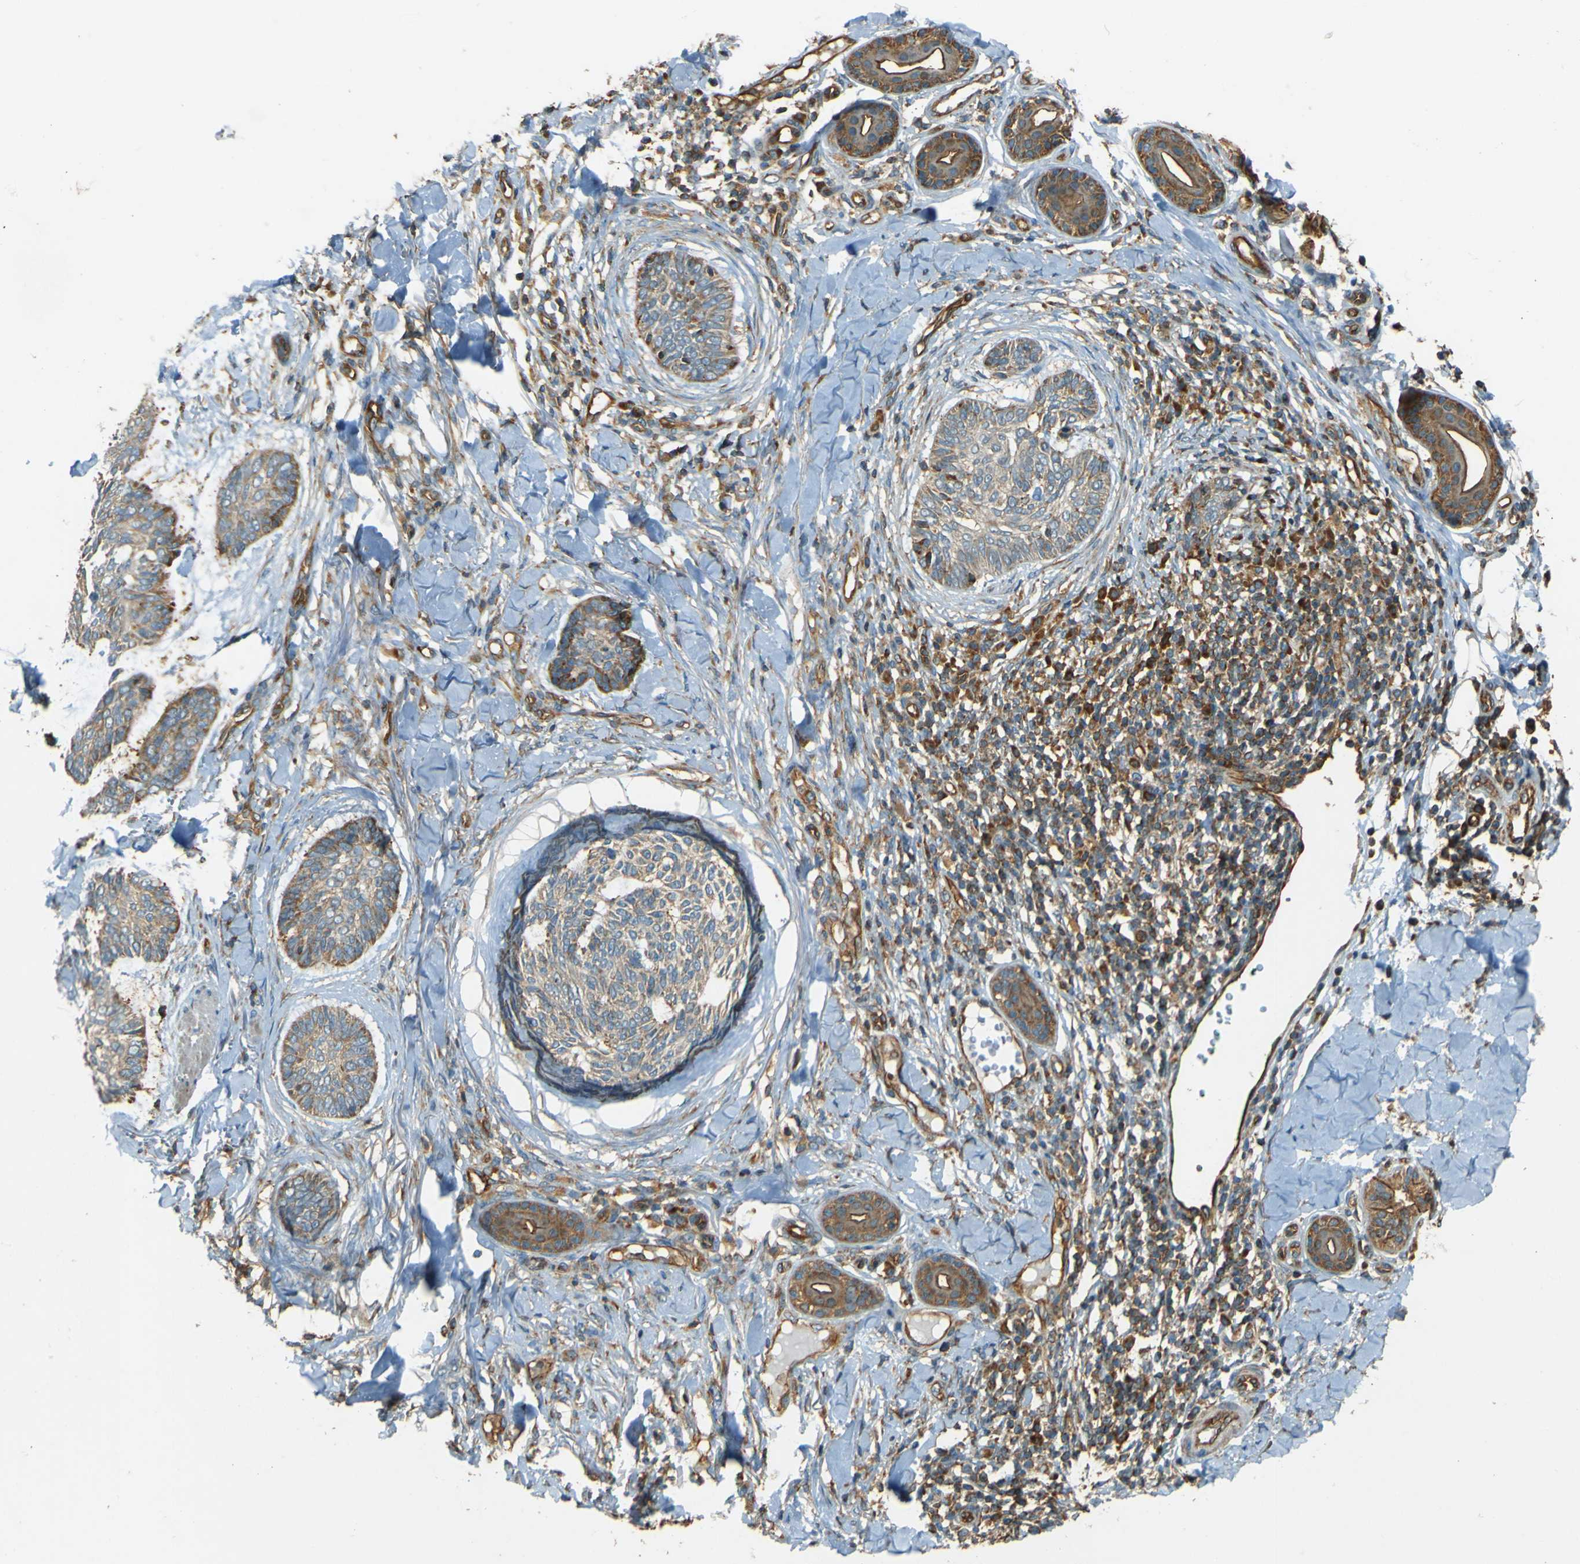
{"staining": {"intensity": "moderate", "quantity": ">75%", "location": "cytoplasmic/membranous"}, "tissue": "skin cancer", "cell_type": "Tumor cells", "image_type": "cancer", "snomed": [{"axis": "morphology", "description": "Basal cell carcinoma"}, {"axis": "topography", "description": "Skin"}], "caption": "Protein staining reveals moderate cytoplasmic/membranous expression in approximately >75% of tumor cells in skin cancer.", "gene": "DNAJC5", "patient": {"sex": "male", "age": 43}}